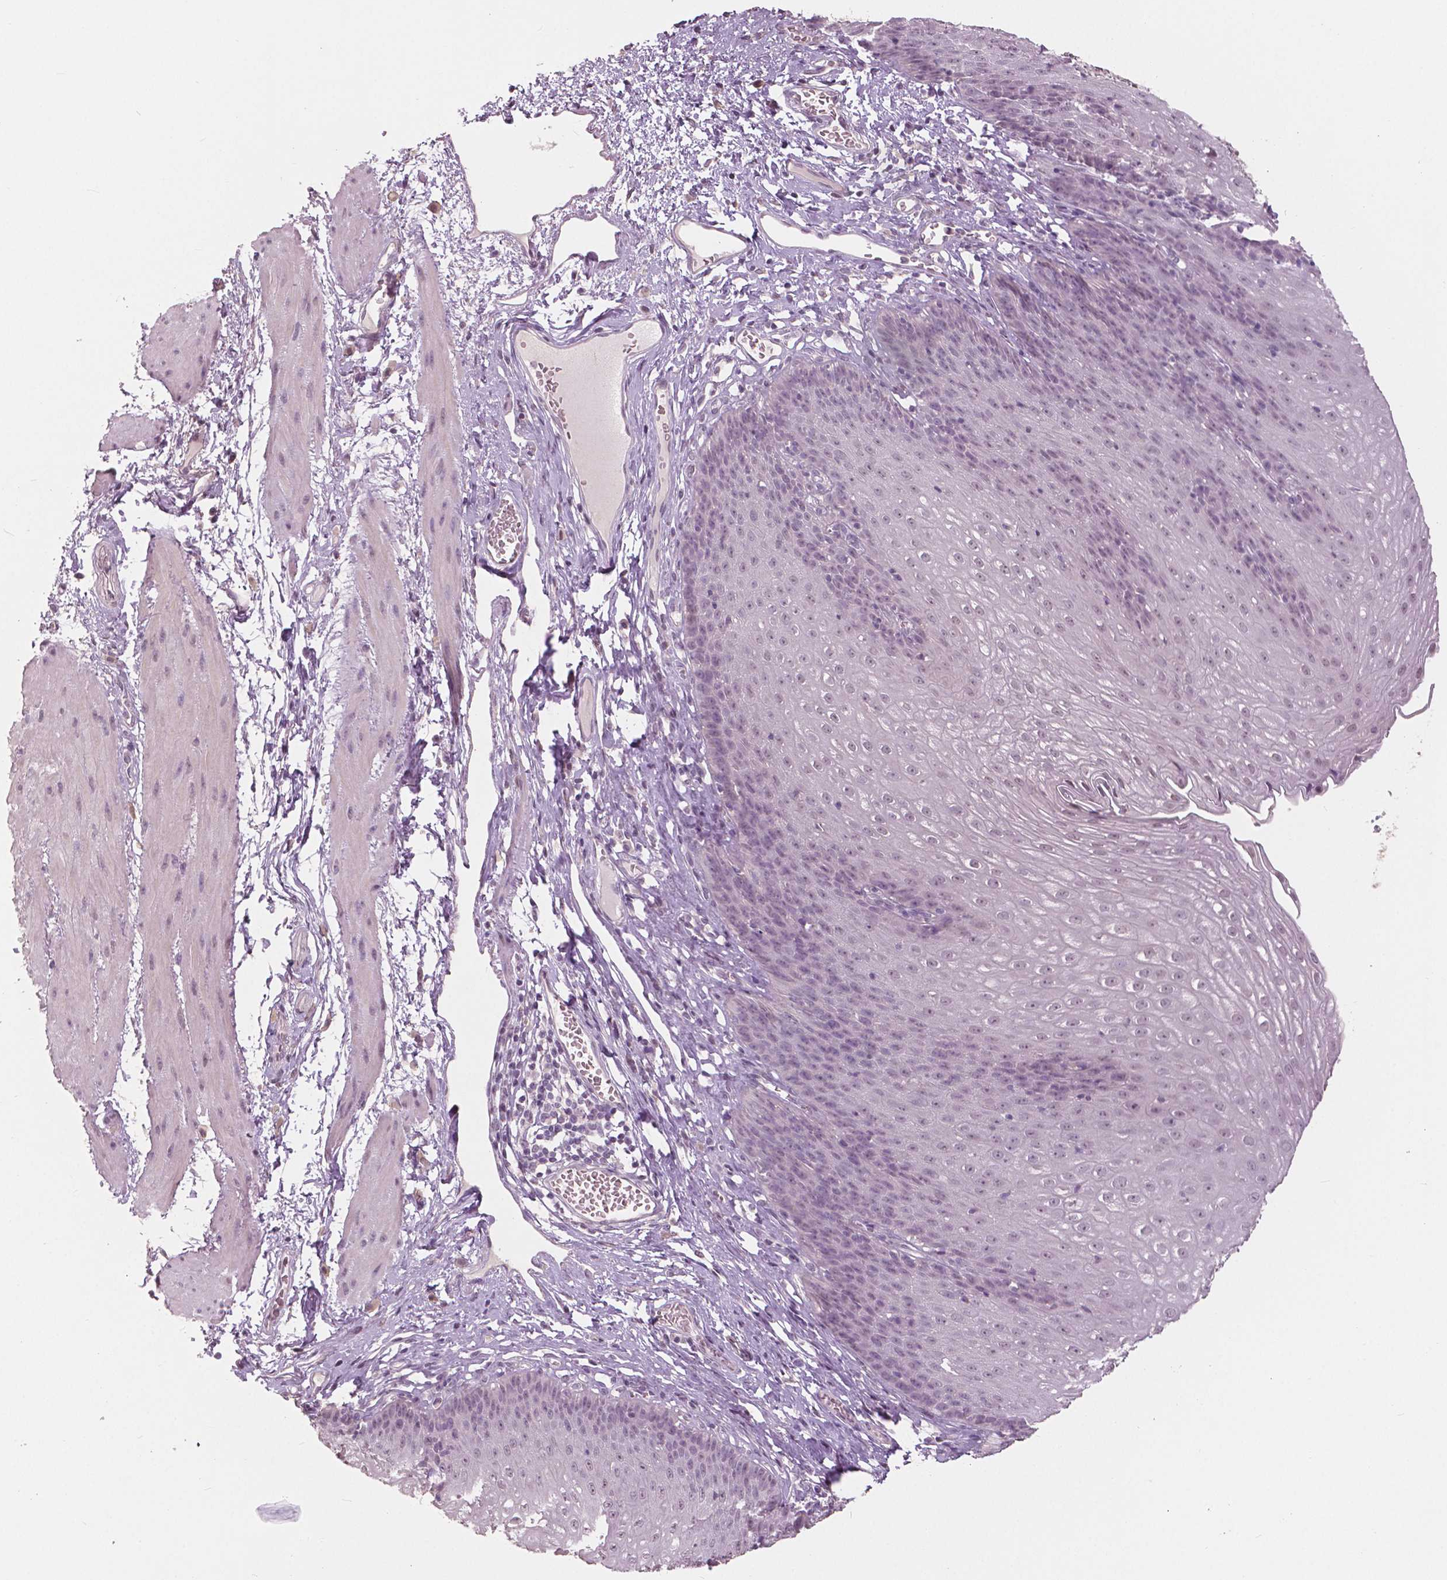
{"staining": {"intensity": "negative", "quantity": "none", "location": "none"}, "tissue": "esophagus", "cell_type": "Squamous epithelial cells", "image_type": "normal", "snomed": [{"axis": "morphology", "description": "Normal tissue, NOS"}, {"axis": "topography", "description": "Esophagus"}], "caption": "Squamous epithelial cells show no significant positivity in normal esophagus.", "gene": "NANOG", "patient": {"sex": "male", "age": 72}}